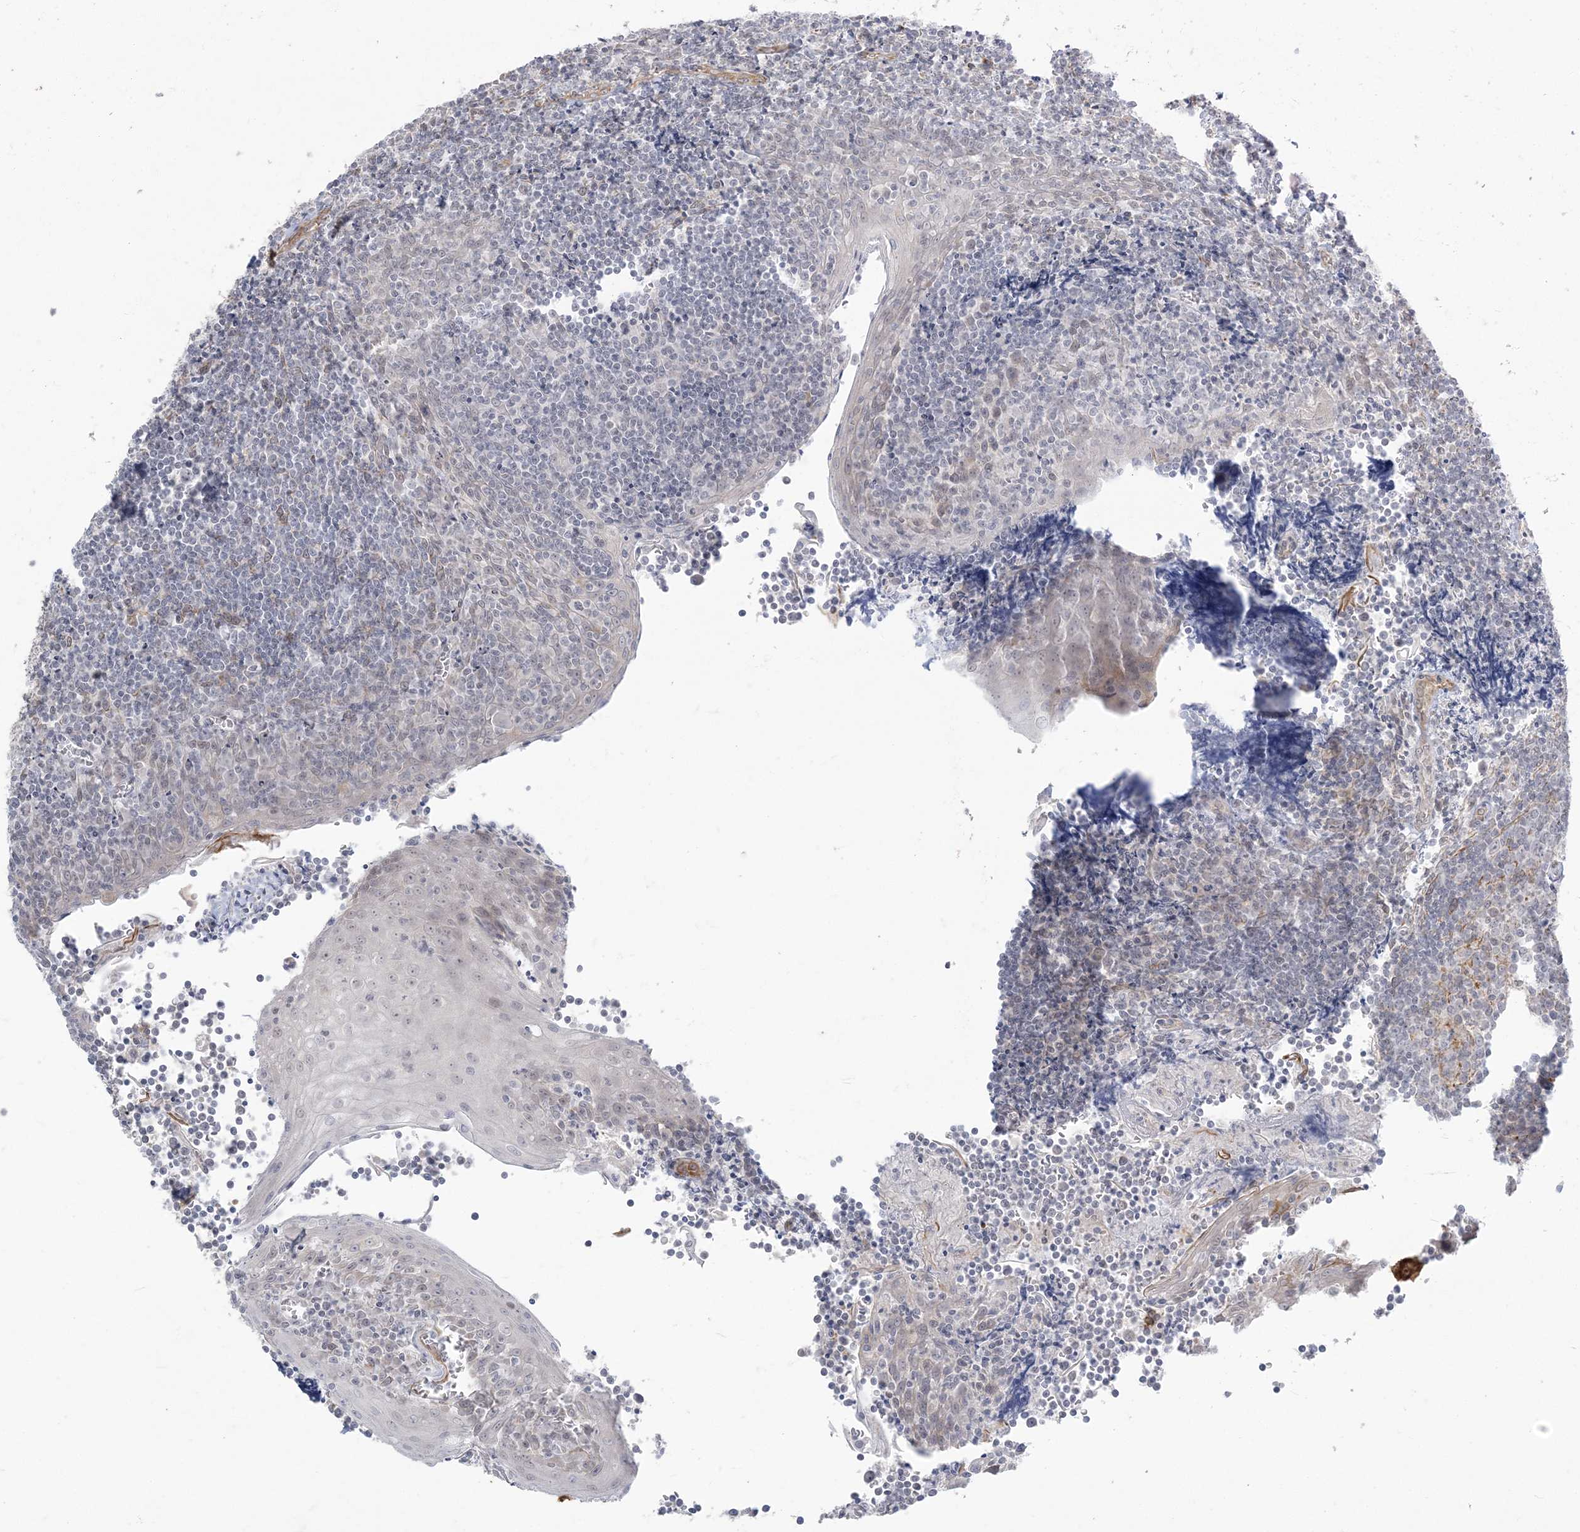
{"staining": {"intensity": "moderate", "quantity": "<25%", "location": "cytoplasmic/membranous"}, "tissue": "tonsil", "cell_type": "Germinal center cells", "image_type": "normal", "snomed": [{"axis": "morphology", "description": "Normal tissue, NOS"}, {"axis": "topography", "description": "Tonsil"}], "caption": "DAB (3,3'-diaminobenzidine) immunohistochemical staining of benign human tonsil reveals moderate cytoplasmic/membranous protein expression in about <25% of germinal center cells. (Brightfield microscopy of DAB IHC at high magnification).", "gene": "ZC3H6", "patient": {"sex": "male", "age": 27}}